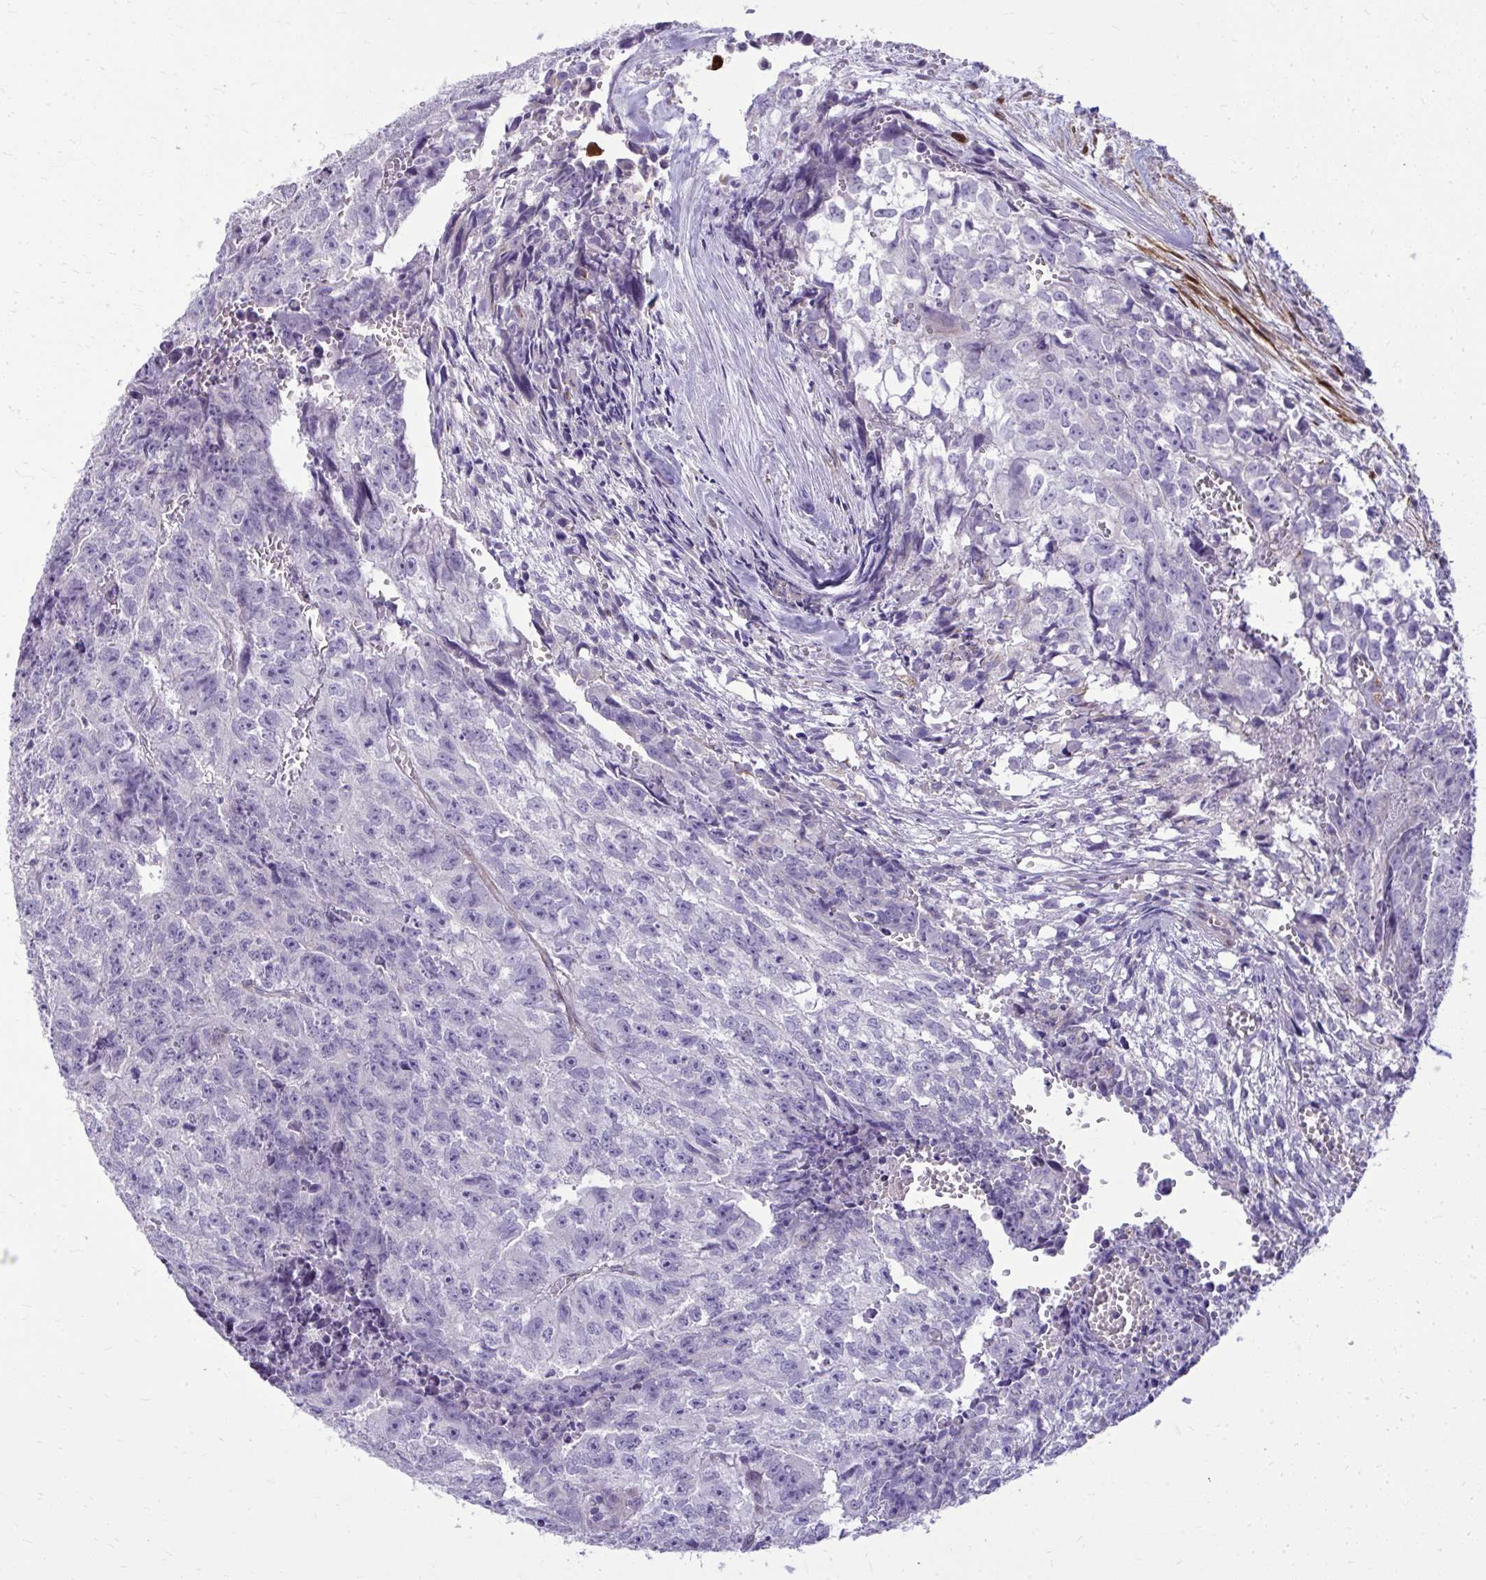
{"staining": {"intensity": "negative", "quantity": "none", "location": "none"}, "tissue": "testis cancer", "cell_type": "Tumor cells", "image_type": "cancer", "snomed": [{"axis": "morphology", "description": "Carcinoma, Embryonal, NOS"}, {"axis": "morphology", "description": "Teratoma, malignant, NOS"}, {"axis": "topography", "description": "Testis"}], "caption": "An image of human embryonal carcinoma (testis) is negative for staining in tumor cells.", "gene": "NNMT", "patient": {"sex": "male", "age": 24}}